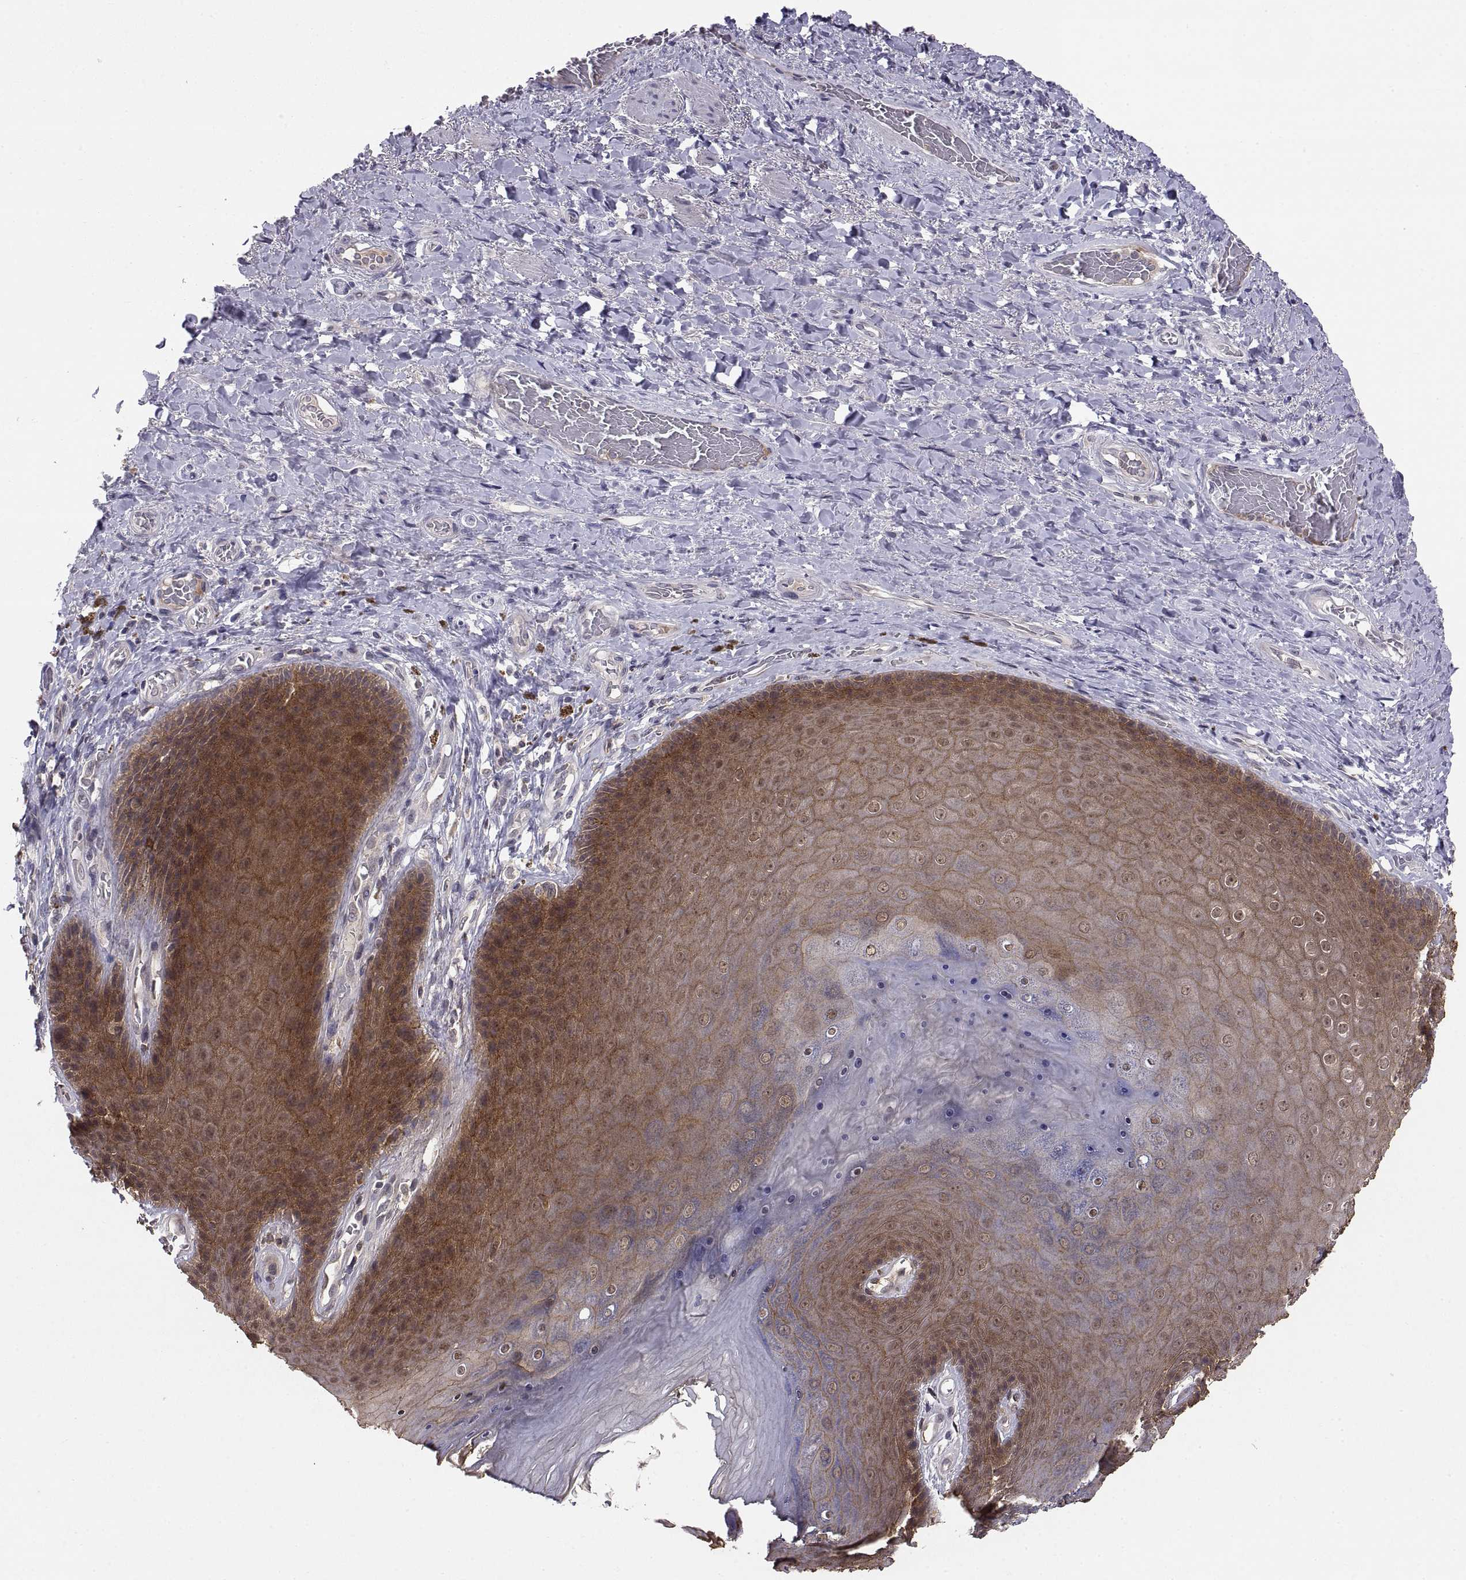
{"staining": {"intensity": "strong", "quantity": ">75%", "location": "cytoplasmic/membranous,nuclear"}, "tissue": "skin", "cell_type": "Epidermal cells", "image_type": "normal", "snomed": [{"axis": "morphology", "description": "Normal tissue, NOS"}, {"axis": "topography", "description": "Skeletal muscle"}, {"axis": "topography", "description": "Anal"}, {"axis": "topography", "description": "Peripheral nerve tissue"}], "caption": "High-magnification brightfield microscopy of benign skin stained with DAB (brown) and counterstained with hematoxylin (blue). epidermal cells exhibit strong cytoplasmic/membranous,nuclear expression is seen in approximately>75% of cells.", "gene": "PKP1", "patient": {"sex": "male", "age": 53}}